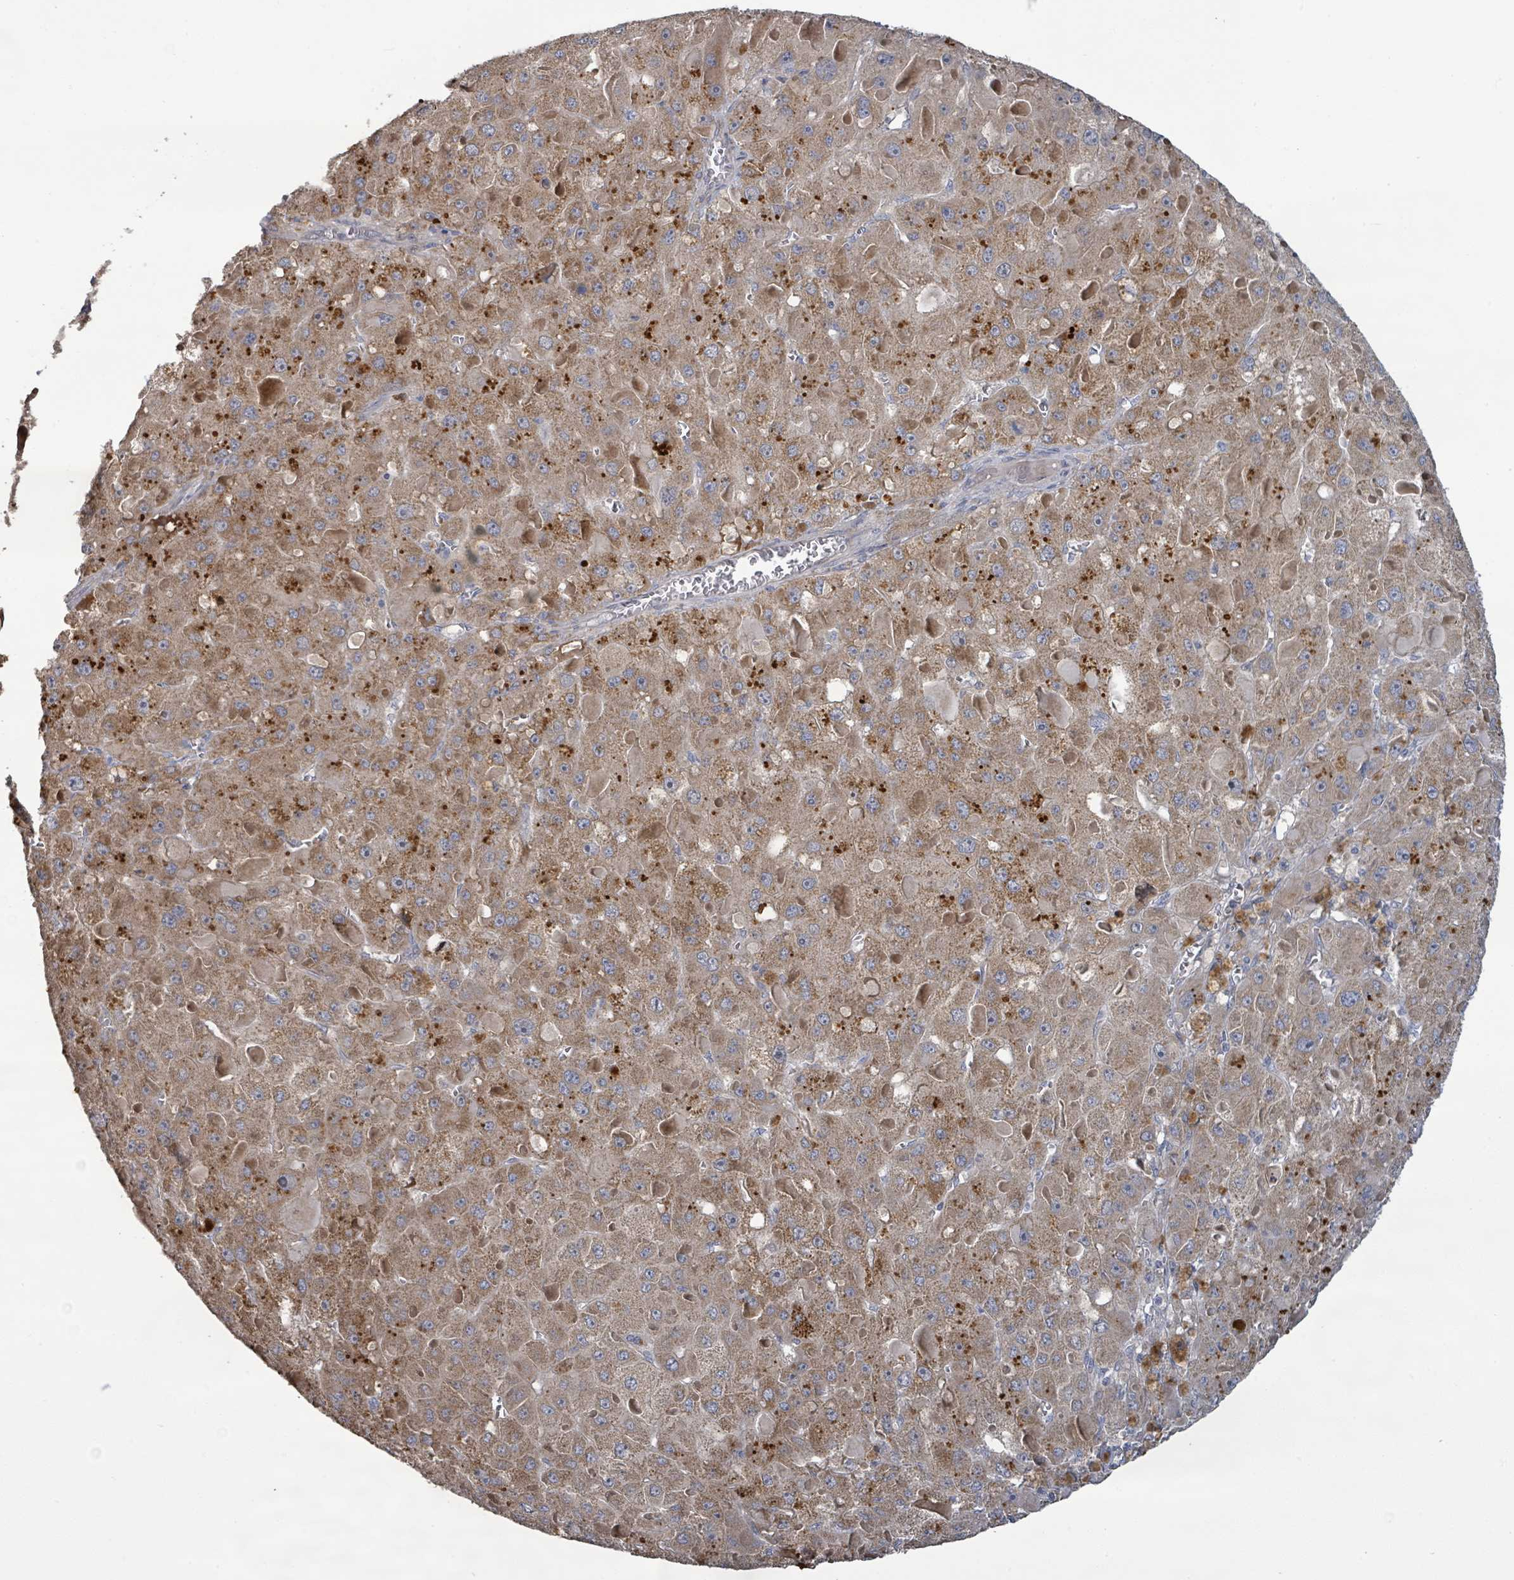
{"staining": {"intensity": "moderate", "quantity": ">75%", "location": "cytoplasmic/membranous"}, "tissue": "liver cancer", "cell_type": "Tumor cells", "image_type": "cancer", "snomed": [{"axis": "morphology", "description": "Carcinoma, Hepatocellular, NOS"}, {"axis": "topography", "description": "Liver"}], "caption": "Hepatocellular carcinoma (liver) tissue reveals moderate cytoplasmic/membranous expression in approximately >75% of tumor cells, visualized by immunohistochemistry.", "gene": "KCNS2", "patient": {"sex": "female", "age": 73}}